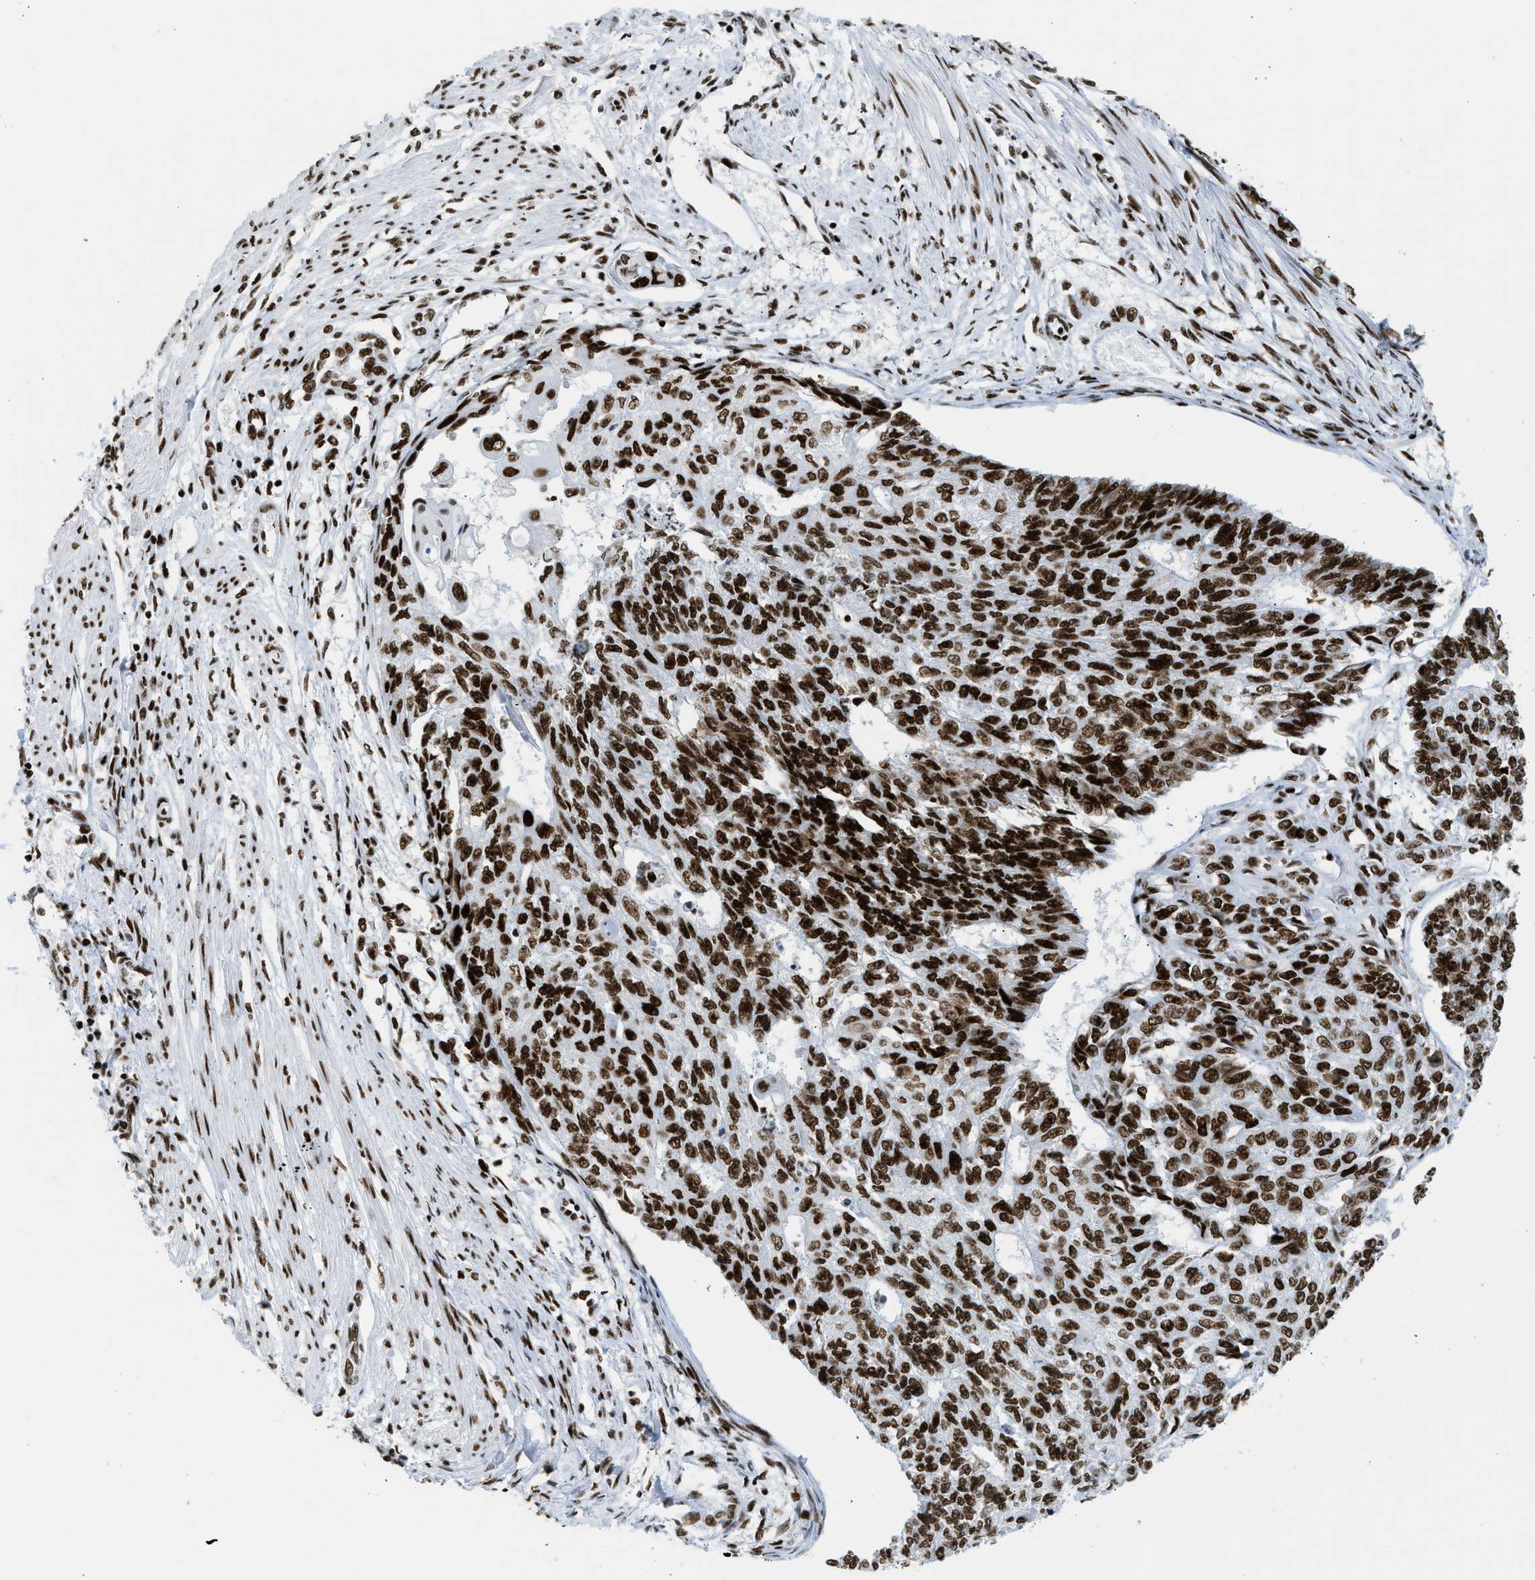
{"staining": {"intensity": "strong", "quantity": ">75%", "location": "nuclear"}, "tissue": "endometrial cancer", "cell_type": "Tumor cells", "image_type": "cancer", "snomed": [{"axis": "morphology", "description": "Adenocarcinoma, NOS"}, {"axis": "topography", "description": "Endometrium"}], "caption": "Immunohistochemical staining of endometrial adenocarcinoma displays high levels of strong nuclear protein staining in approximately >75% of tumor cells.", "gene": "PIF1", "patient": {"sex": "female", "age": 32}}